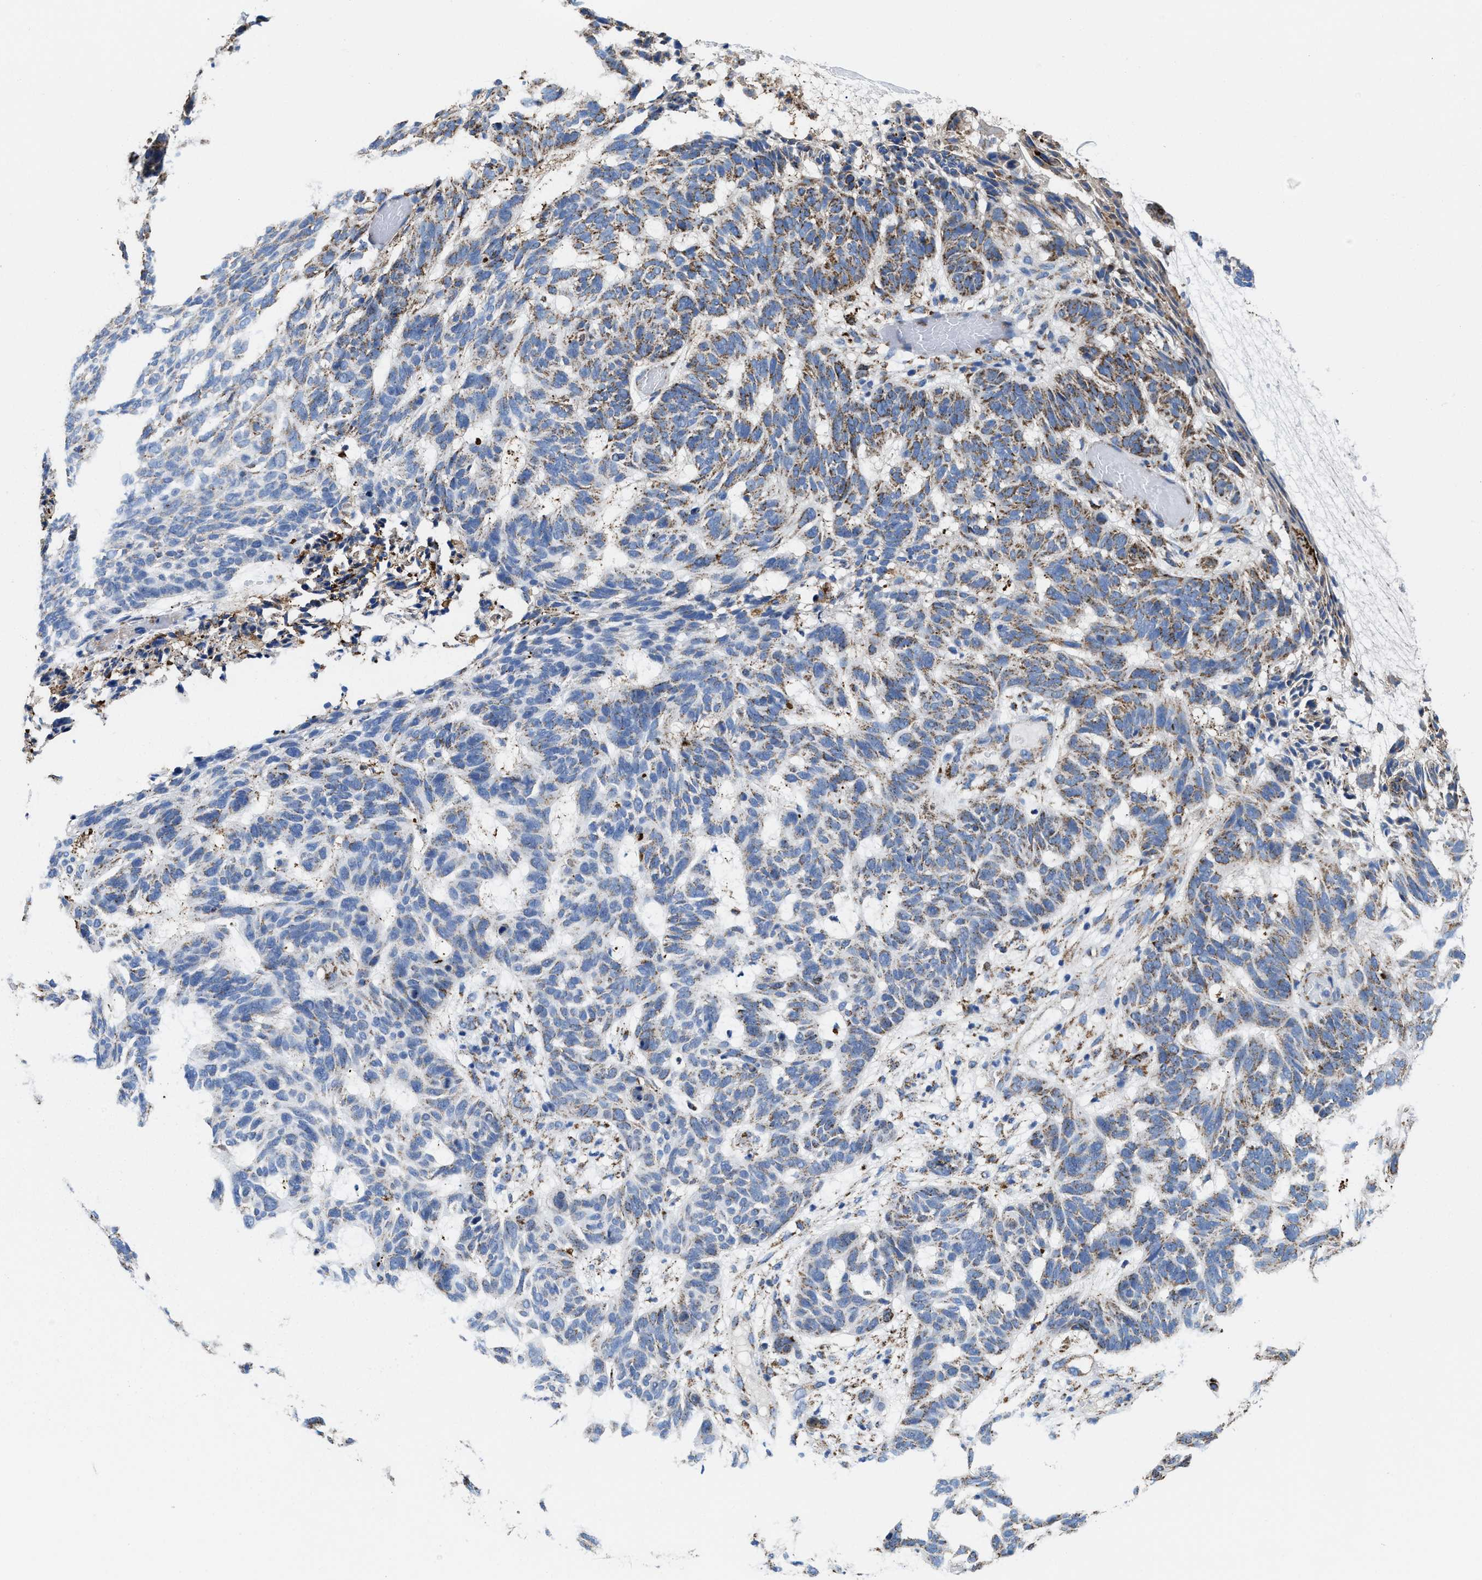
{"staining": {"intensity": "moderate", "quantity": "<25%", "location": "cytoplasmic/membranous"}, "tissue": "skin cancer", "cell_type": "Tumor cells", "image_type": "cancer", "snomed": [{"axis": "morphology", "description": "Basal cell carcinoma"}, {"axis": "topography", "description": "Skin"}], "caption": "Moderate cytoplasmic/membranous positivity for a protein is seen in about <25% of tumor cells of skin cancer using IHC.", "gene": "ALDH1B1", "patient": {"sex": "male", "age": 85}}